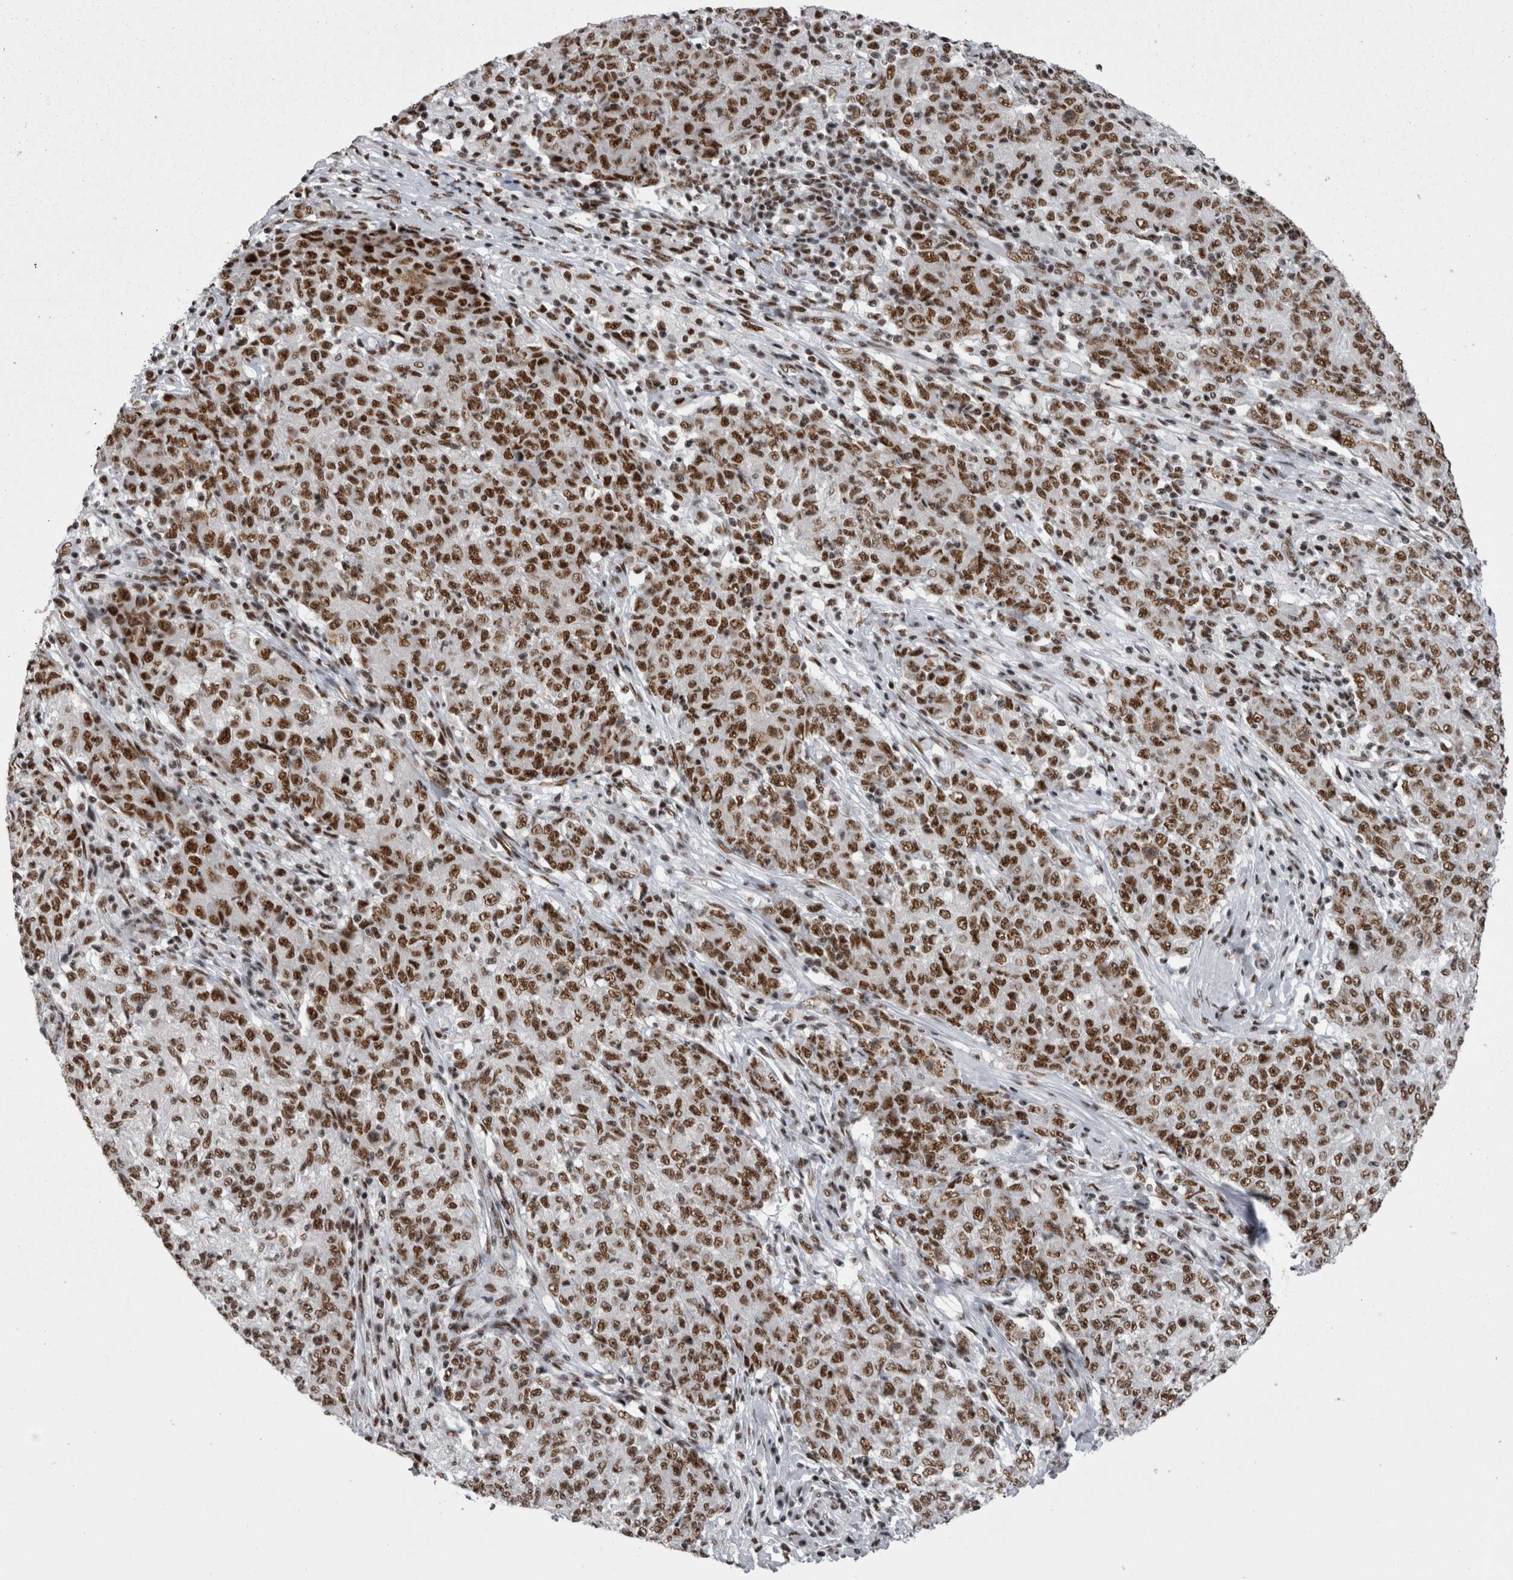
{"staining": {"intensity": "strong", "quantity": ">75%", "location": "nuclear"}, "tissue": "ovarian cancer", "cell_type": "Tumor cells", "image_type": "cancer", "snomed": [{"axis": "morphology", "description": "Carcinoma, endometroid"}, {"axis": "topography", "description": "Ovary"}], "caption": "An immunohistochemistry (IHC) photomicrograph of tumor tissue is shown. Protein staining in brown labels strong nuclear positivity in ovarian endometroid carcinoma within tumor cells.", "gene": "SNRNP40", "patient": {"sex": "female", "age": 42}}